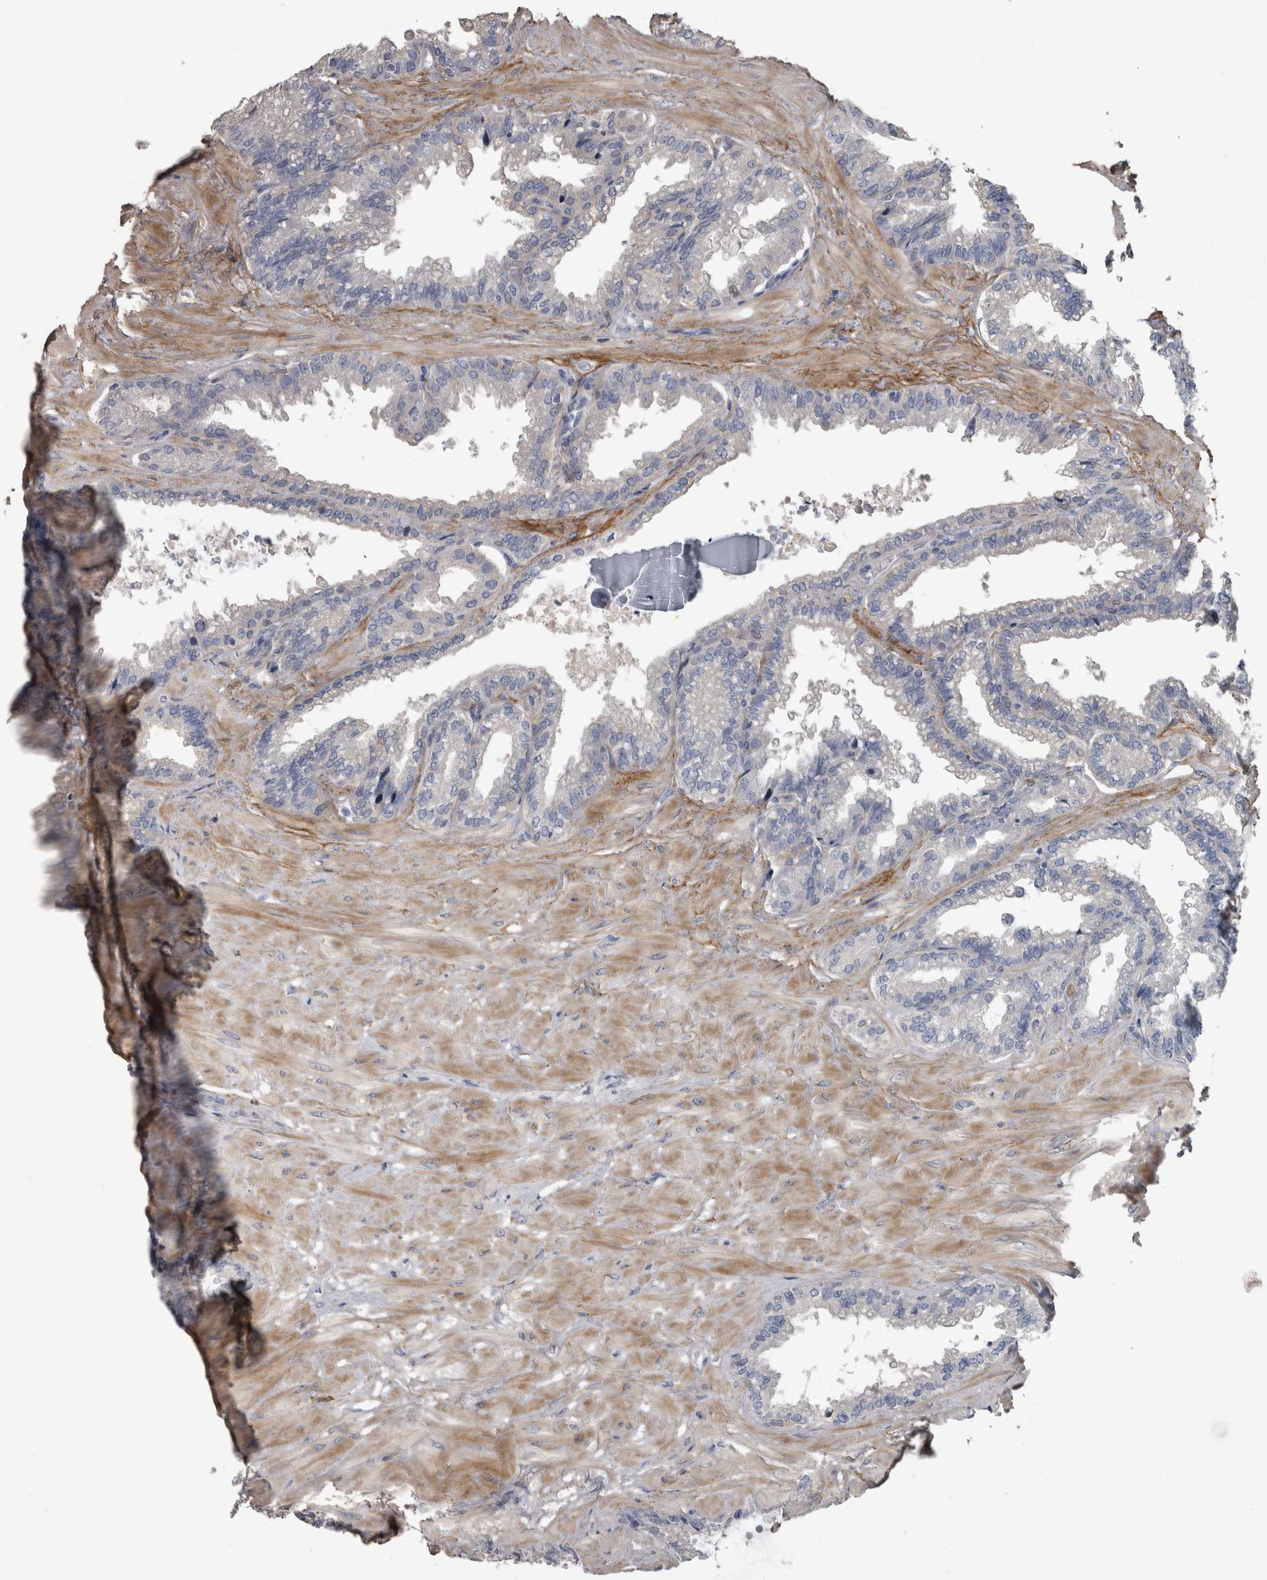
{"staining": {"intensity": "negative", "quantity": "none", "location": "none"}, "tissue": "seminal vesicle", "cell_type": "Glandular cells", "image_type": "normal", "snomed": [{"axis": "morphology", "description": "Normal tissue, NOS"}, {"axis": "topography", "description": "Seminal veicle"}], "caption": "This is an immunohistochemistry histopathology image of unremarkable seminal vesicle. There is no positivity in glandular cells.", "gene": "EFEMP2", "patient": {"sex": "male", "age": 46}}